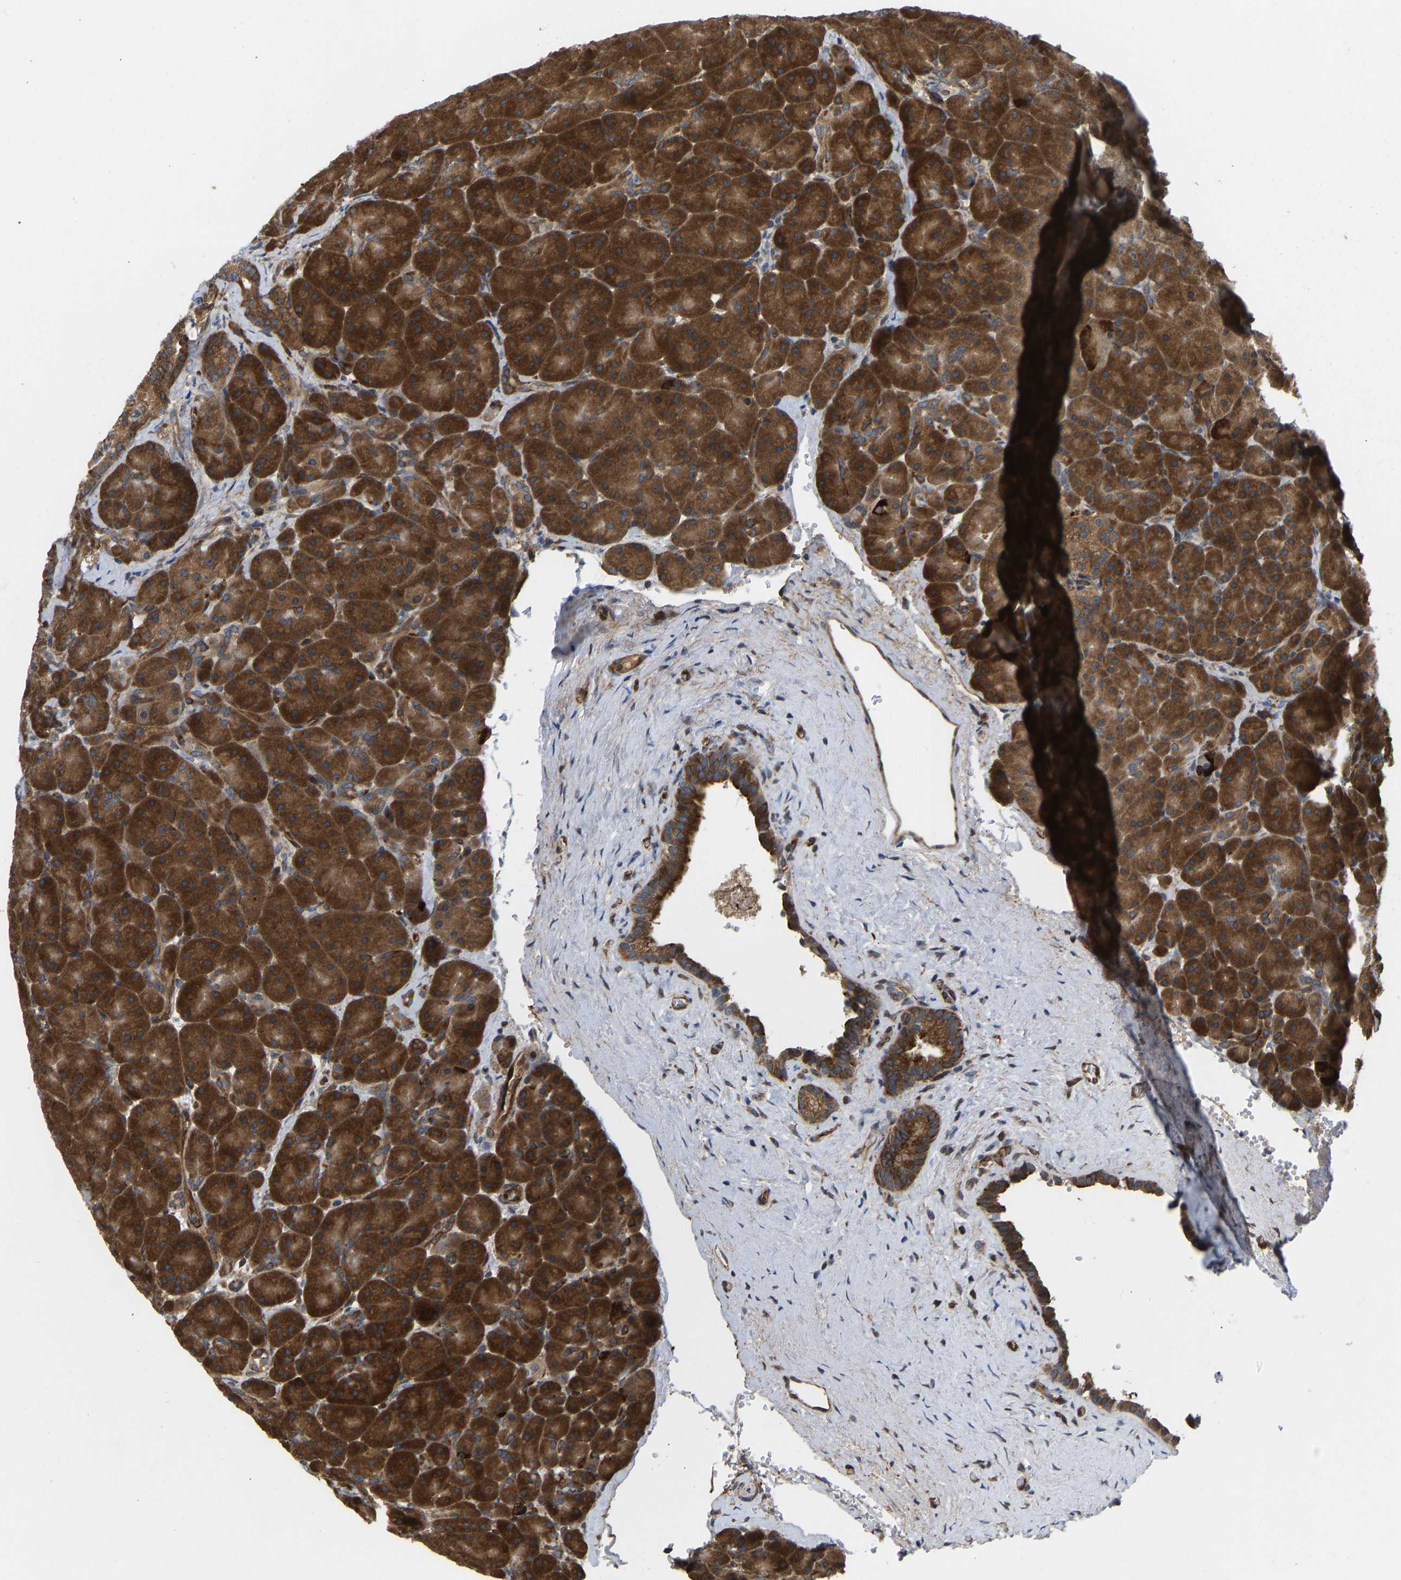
{"staining": {"intensity": "strong", "quantity": ">75%", "location": "cytoplasmic/membranous"}, "tissue": "pancreas", "cell_type": "Exocrine glandular cells", "image_type": "normal", "snomed": [{"axis": "morphology", "description": "Normal tissue, NOS"}, {"axis": "topography", "description": "Pancreas"}], "caption": "IHC histopathology image of unremarkable pancreas: human pancreas stained using immunohistochemistry (IHC) displays high levels of strong protein expression localized specifically in the cytoplasmic/membranous of exocrine glandular cells, appearing as a cytoplasmic/membranous brown color.", "gene": "RASGRF2", "patient": {"sex": "male", "age": 66}}